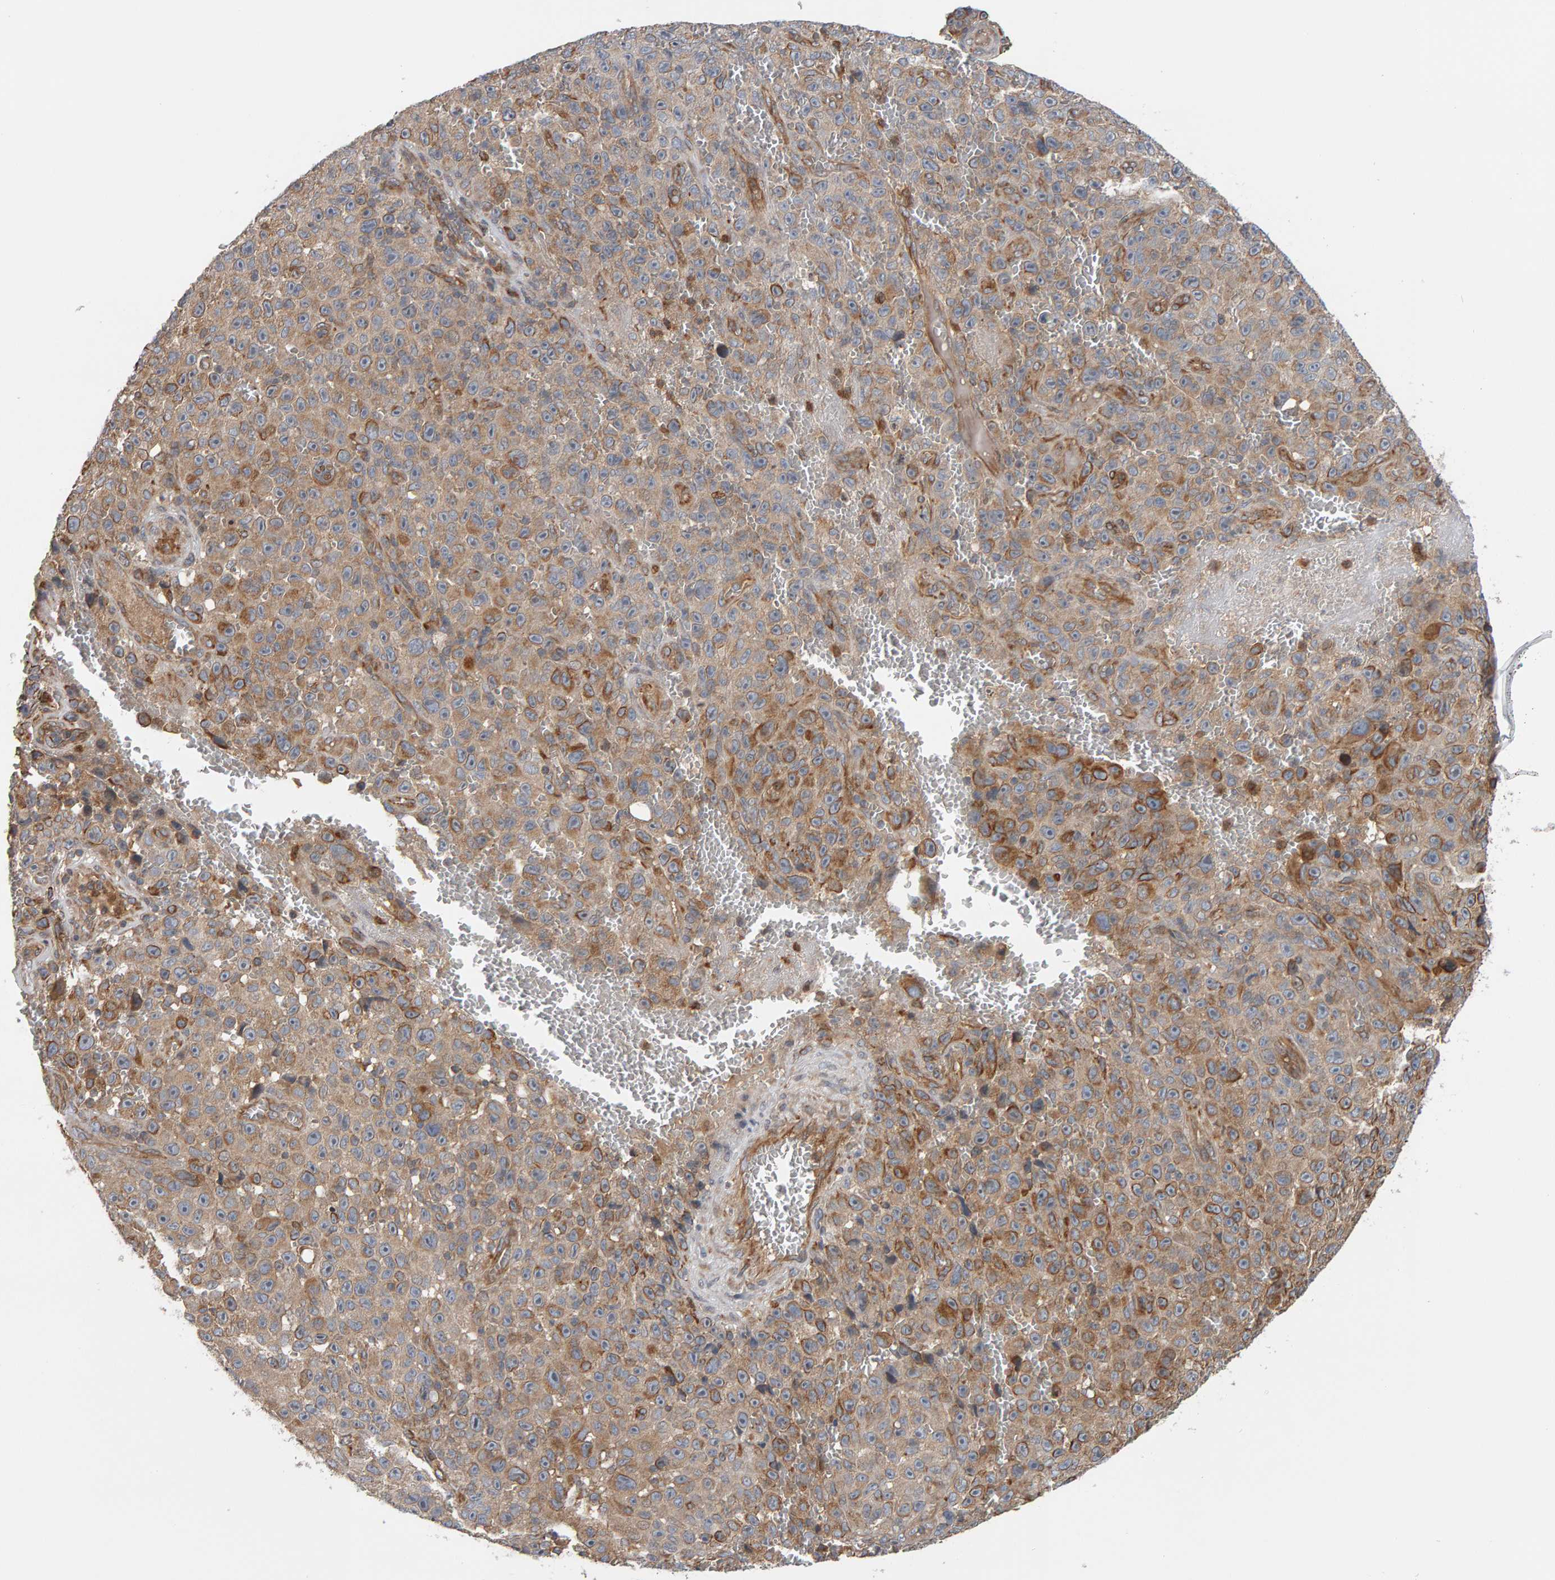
{"staining": {"intensity": "moderate", "quantity": ">75%", "location": "cytoplasmic/membranous"}, "tissue": "melanoma", "cell_type": "Tumor cells", "image_type": "cancer", "snomed": [{"axis": "morphology", "description": "Malignant melanoma, NOS"}, {"axis": "topography", "description": "Skin"}], "caption": "Immunohistochemical staining of human malignant melanoma displays moderate cytoplasmic/membranous protein positivity in about >75% of tumor cells.", "gene": "C9orf72", "patient": {"sex": "female", "age": 82}}